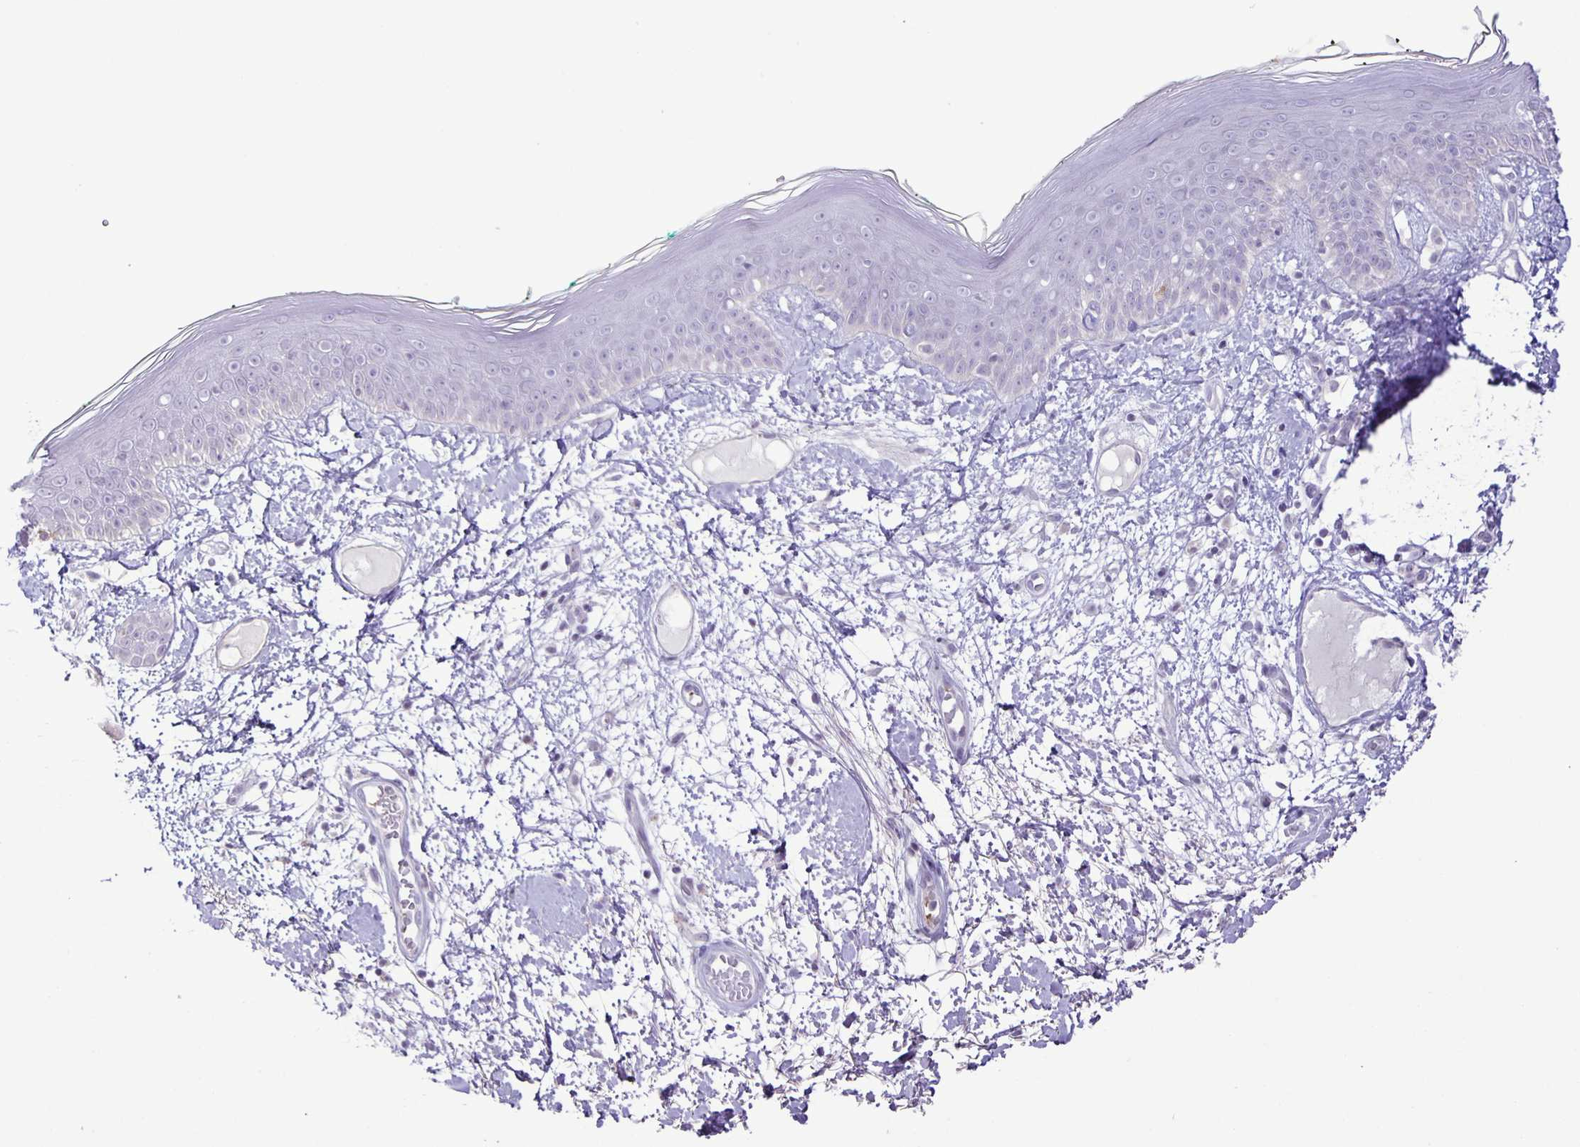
{"staining": {"intensity": "negative", "quantity": "none", "location": "none"}, "tissue": "skin", "cell_type": "Fibroblasts", "image_type": "normal", "snomed": [{"axis": "morphology", "description": "Normal tissue, NOS"}, {"axis": "topography", "description": "Skin"}], "caption": "A photomicrograph of human skin is negative for staining in fibroblasts. (IHC, brightfield microscopy, high magnification).", "gene": "ADCK1", "patient": {"sex": "female", "age": 34}}